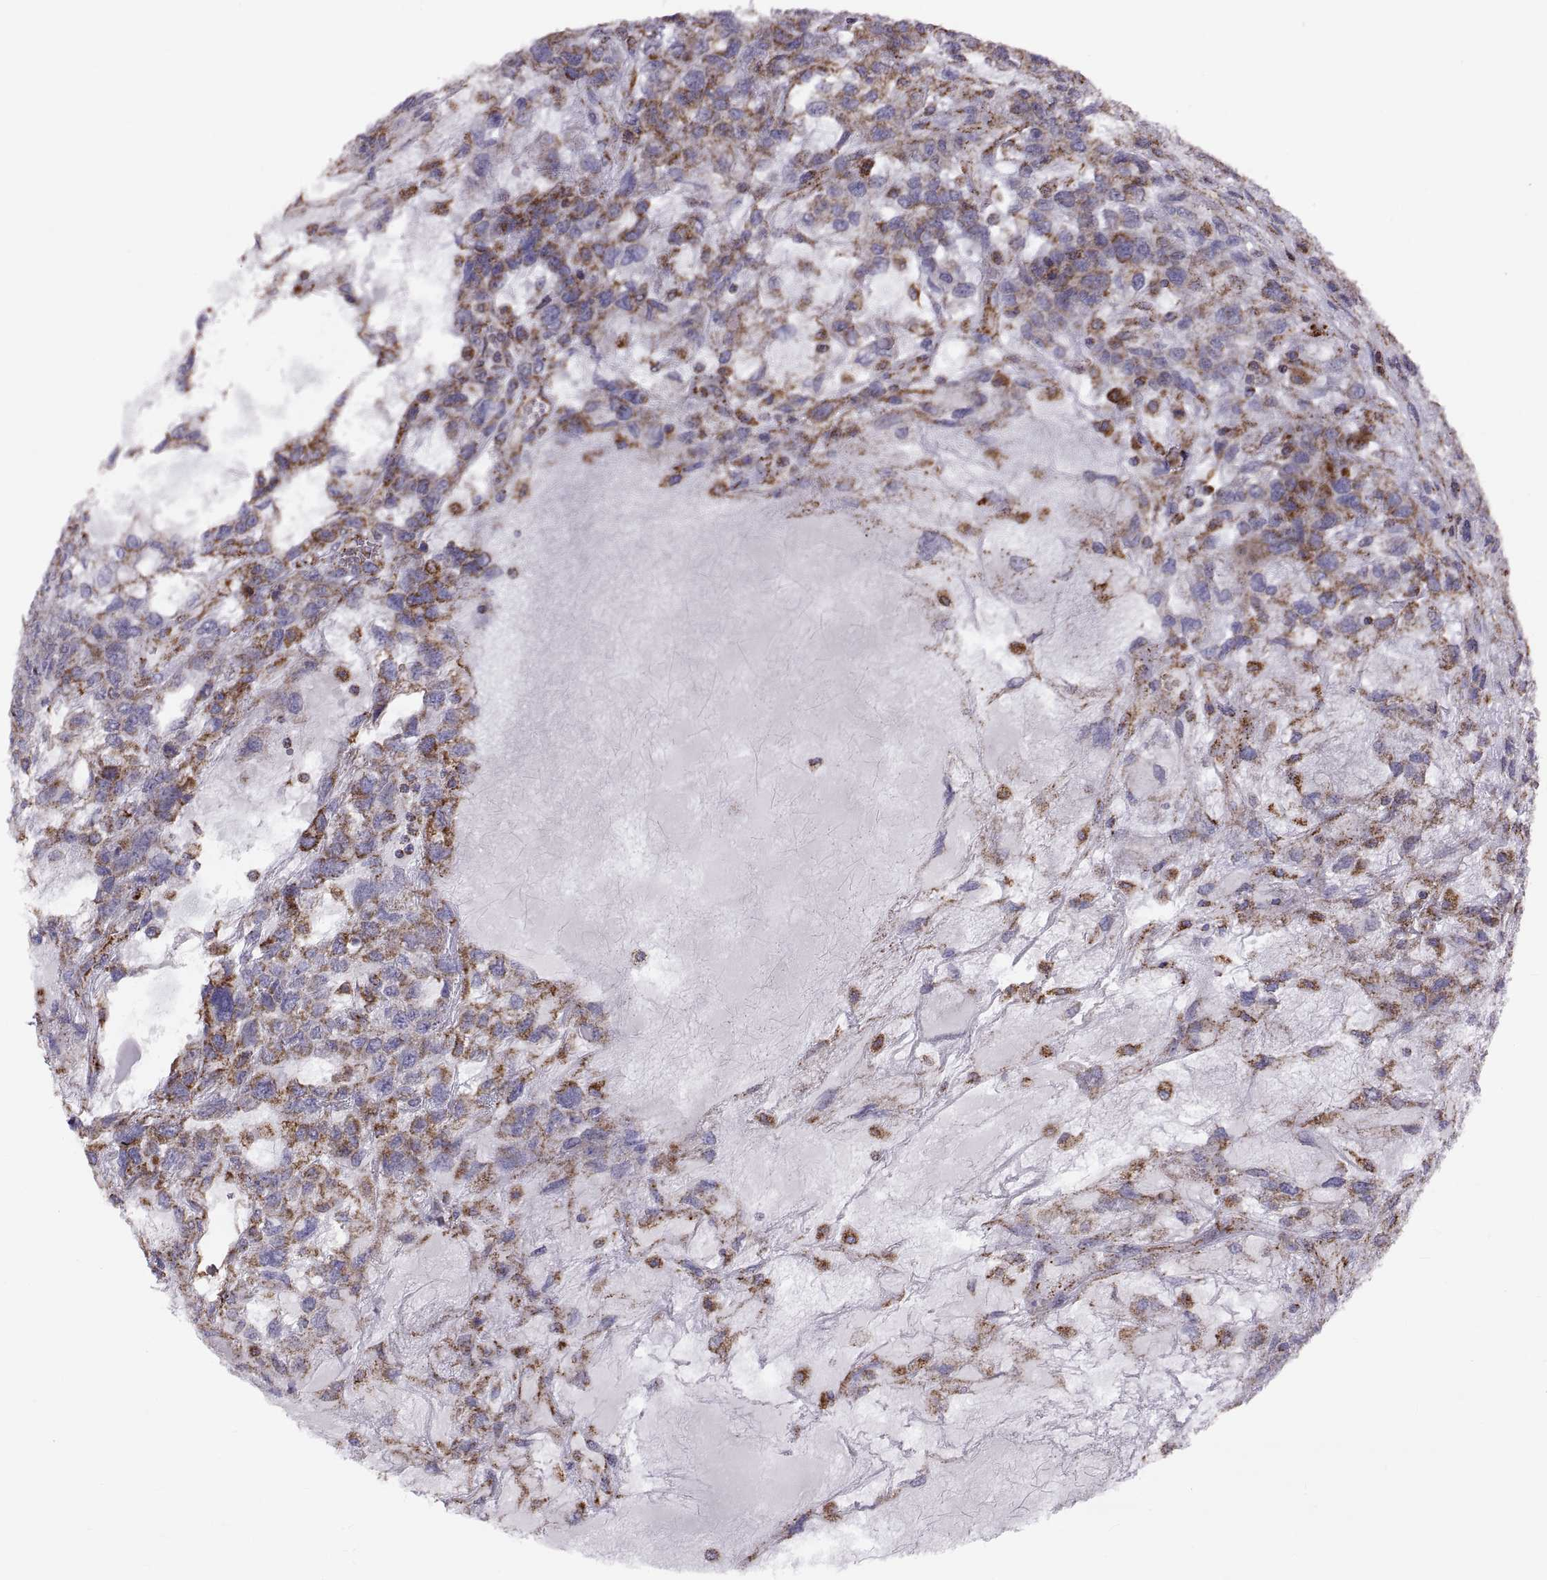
{"staining": {"intensity": "strong", "quantity": ">75%", "location": "cytoplasmic/membranous"}, "tissue": "testis cancer", "cell_type": "Tumor cells", "image_type": "cancer", "snomed": [{"axis": "morphology", "description": "Seminoma, NOS"}, {"axis": "topography", "description": "Testis"}], "caption": "Strong cytoplasmic/membranous protein staining is appreciated in about >75% of tumor cells in testis cancer (seminoma).", "gene": "ARSD", "patient": {"sex": "male", "age": 52}}